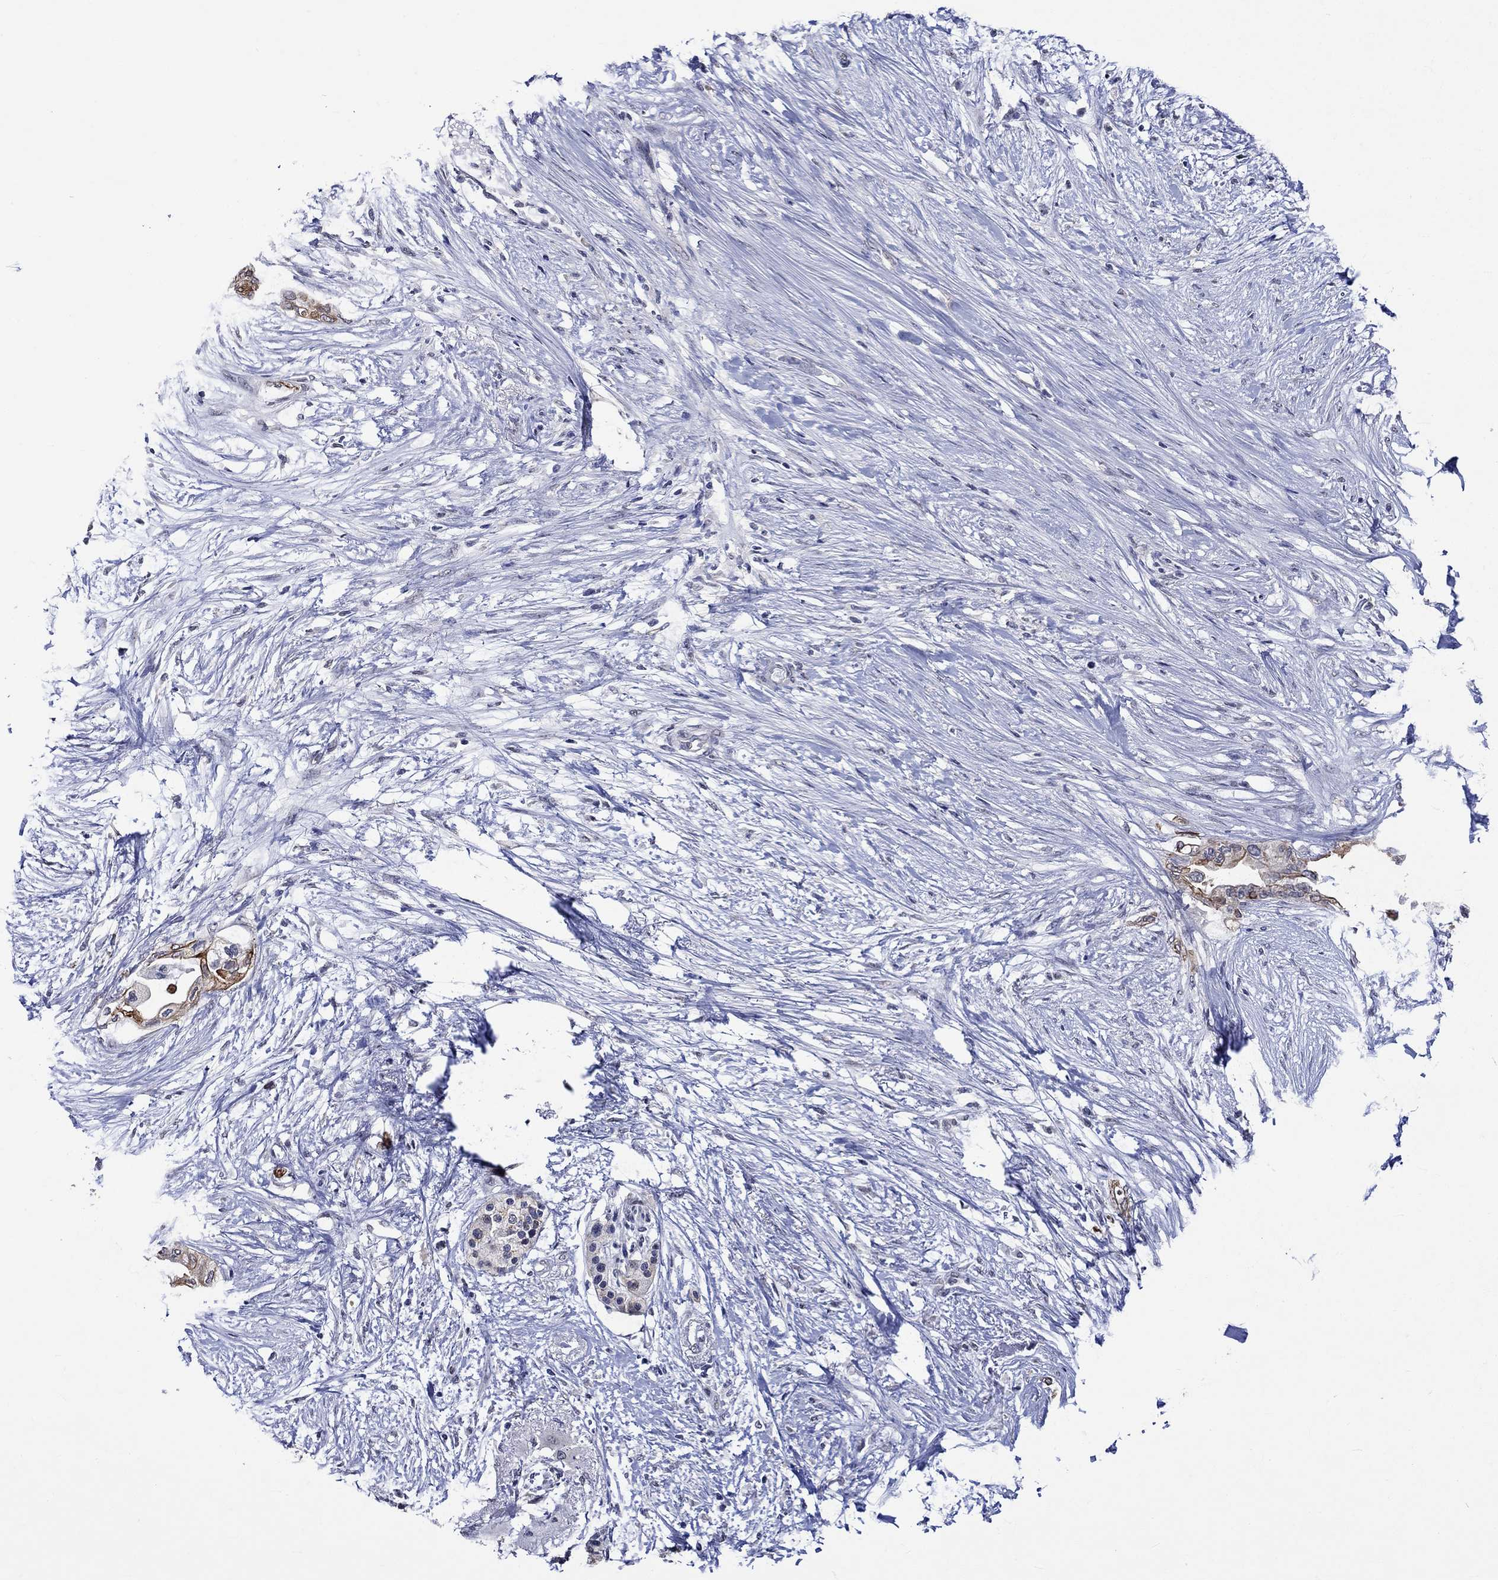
{"staining": {"intensity": "strong", "quantity": "<25%", "location": "cytoplasmic/membranous"}, "tissue": "pancreatic cancer", "cell_type": "Tumor cells", "image_type": "cancer", "snomed": [{"axis": "morphology", "description": "Normal tissue, NOS"}, {"axis": "morphology", "description": "Adenocarcinoma, NOS"}, {"axis": "topography", "description": "Pancreas"}, {"axis": "topography", "description": "Duodenum"}], "caption": "A medium amount of strong cytoplasmic/membranous expression is appreciated in about <25% of tumor cells in pancreatic cancer tissue.", "gene": "DDX3Y", "patient": {"sex": "female", "age": 60}}